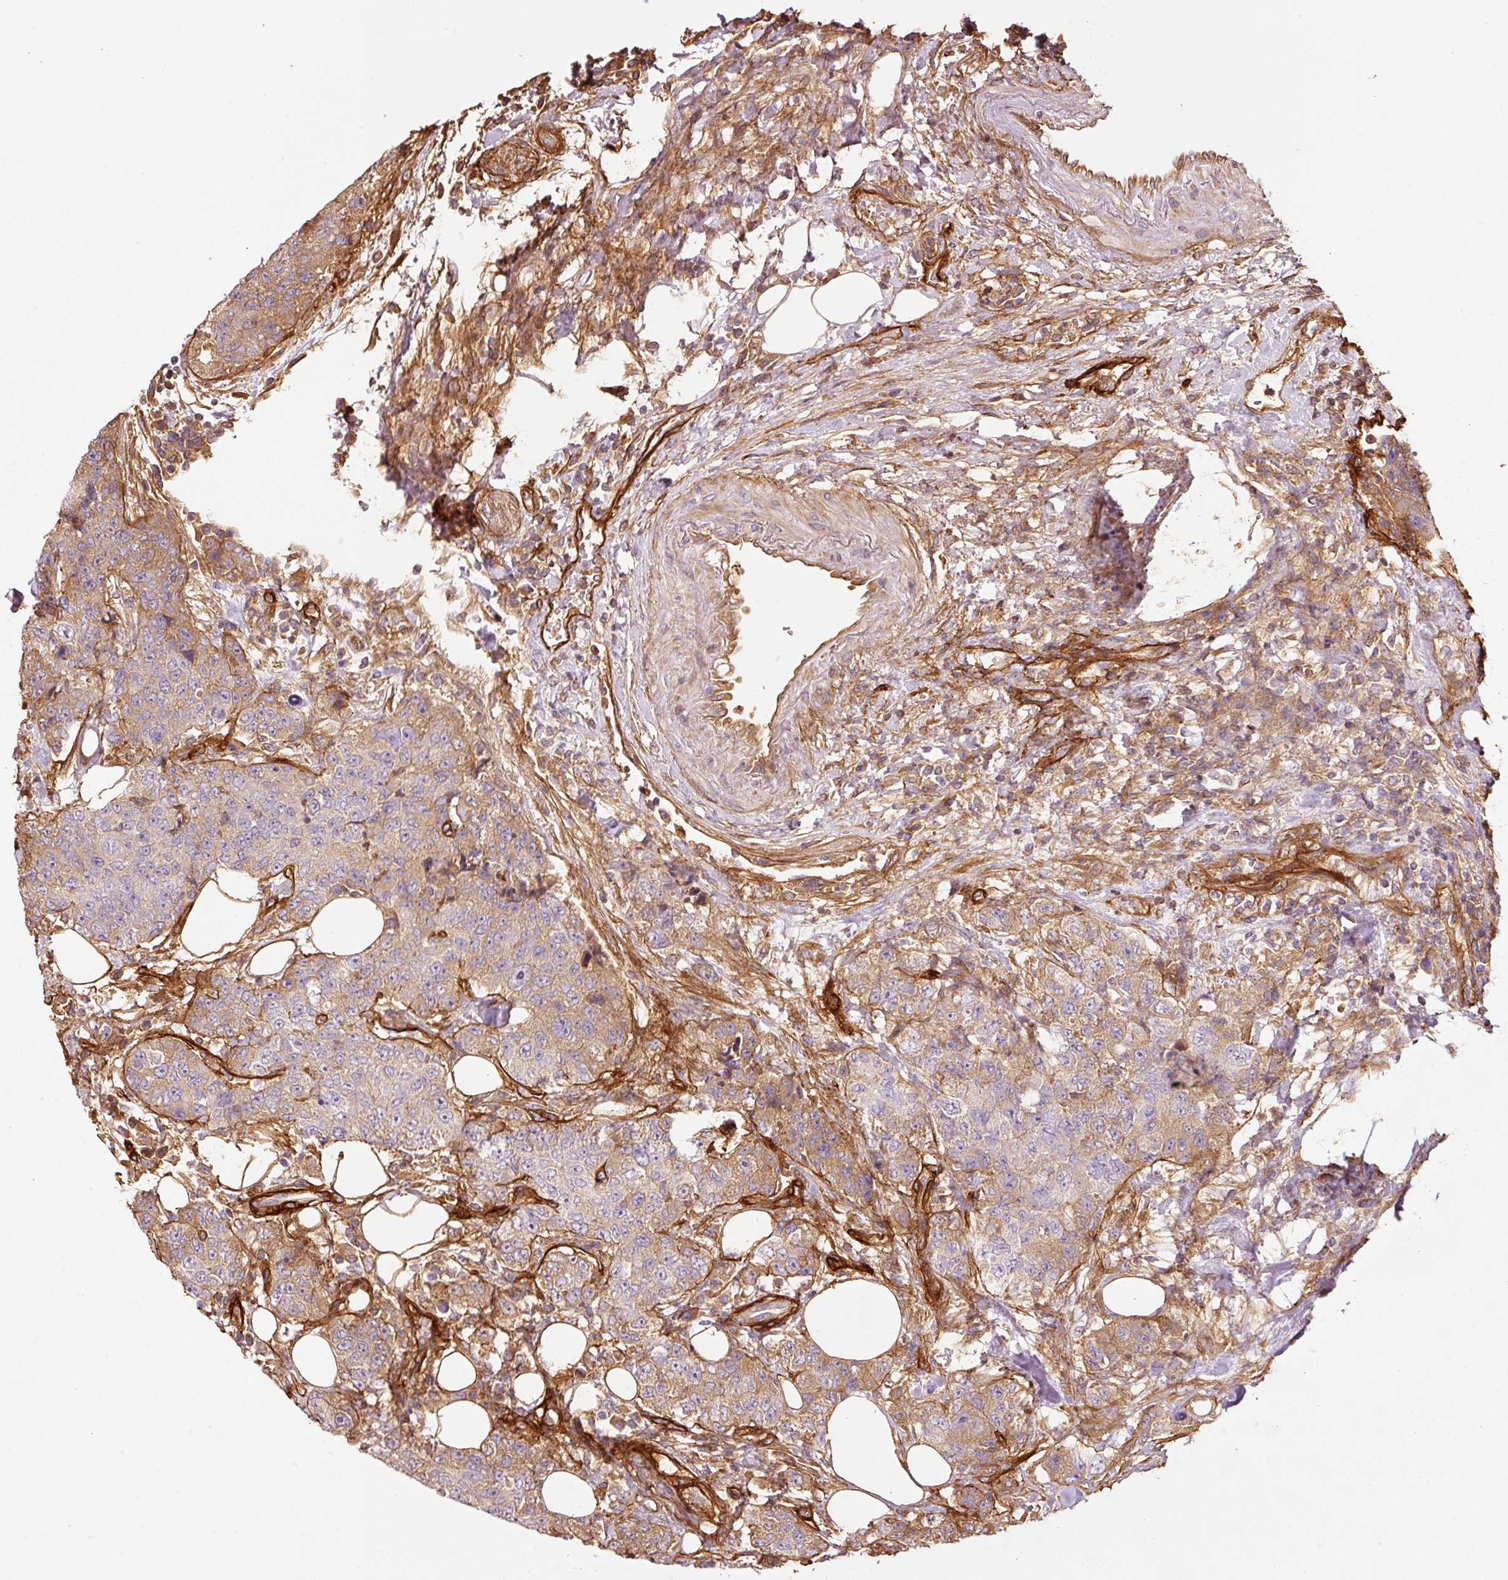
{"staining": {"intensity": "moderate", "quantity": "<25%", "location": "cytoplasmic/membranous"}, "tissue": "urothelial cancer", "cell_type": "Tumor cells", "image_type": "cancer", "snomed": [{"axis": "morphology", "description": "Urothelial carcinoma, High grade"}, {"axis": "topography", "description": "Urinary bladder"}], "caption": "High-grade urothelial carcinoma was stained to show a protein in brown. There is low levels of moderate cytoplasmic/membranous expression in approximately <25% of tumor cells.", "gene": "NID2", "patient": {"sex": "female", "age": 78}}